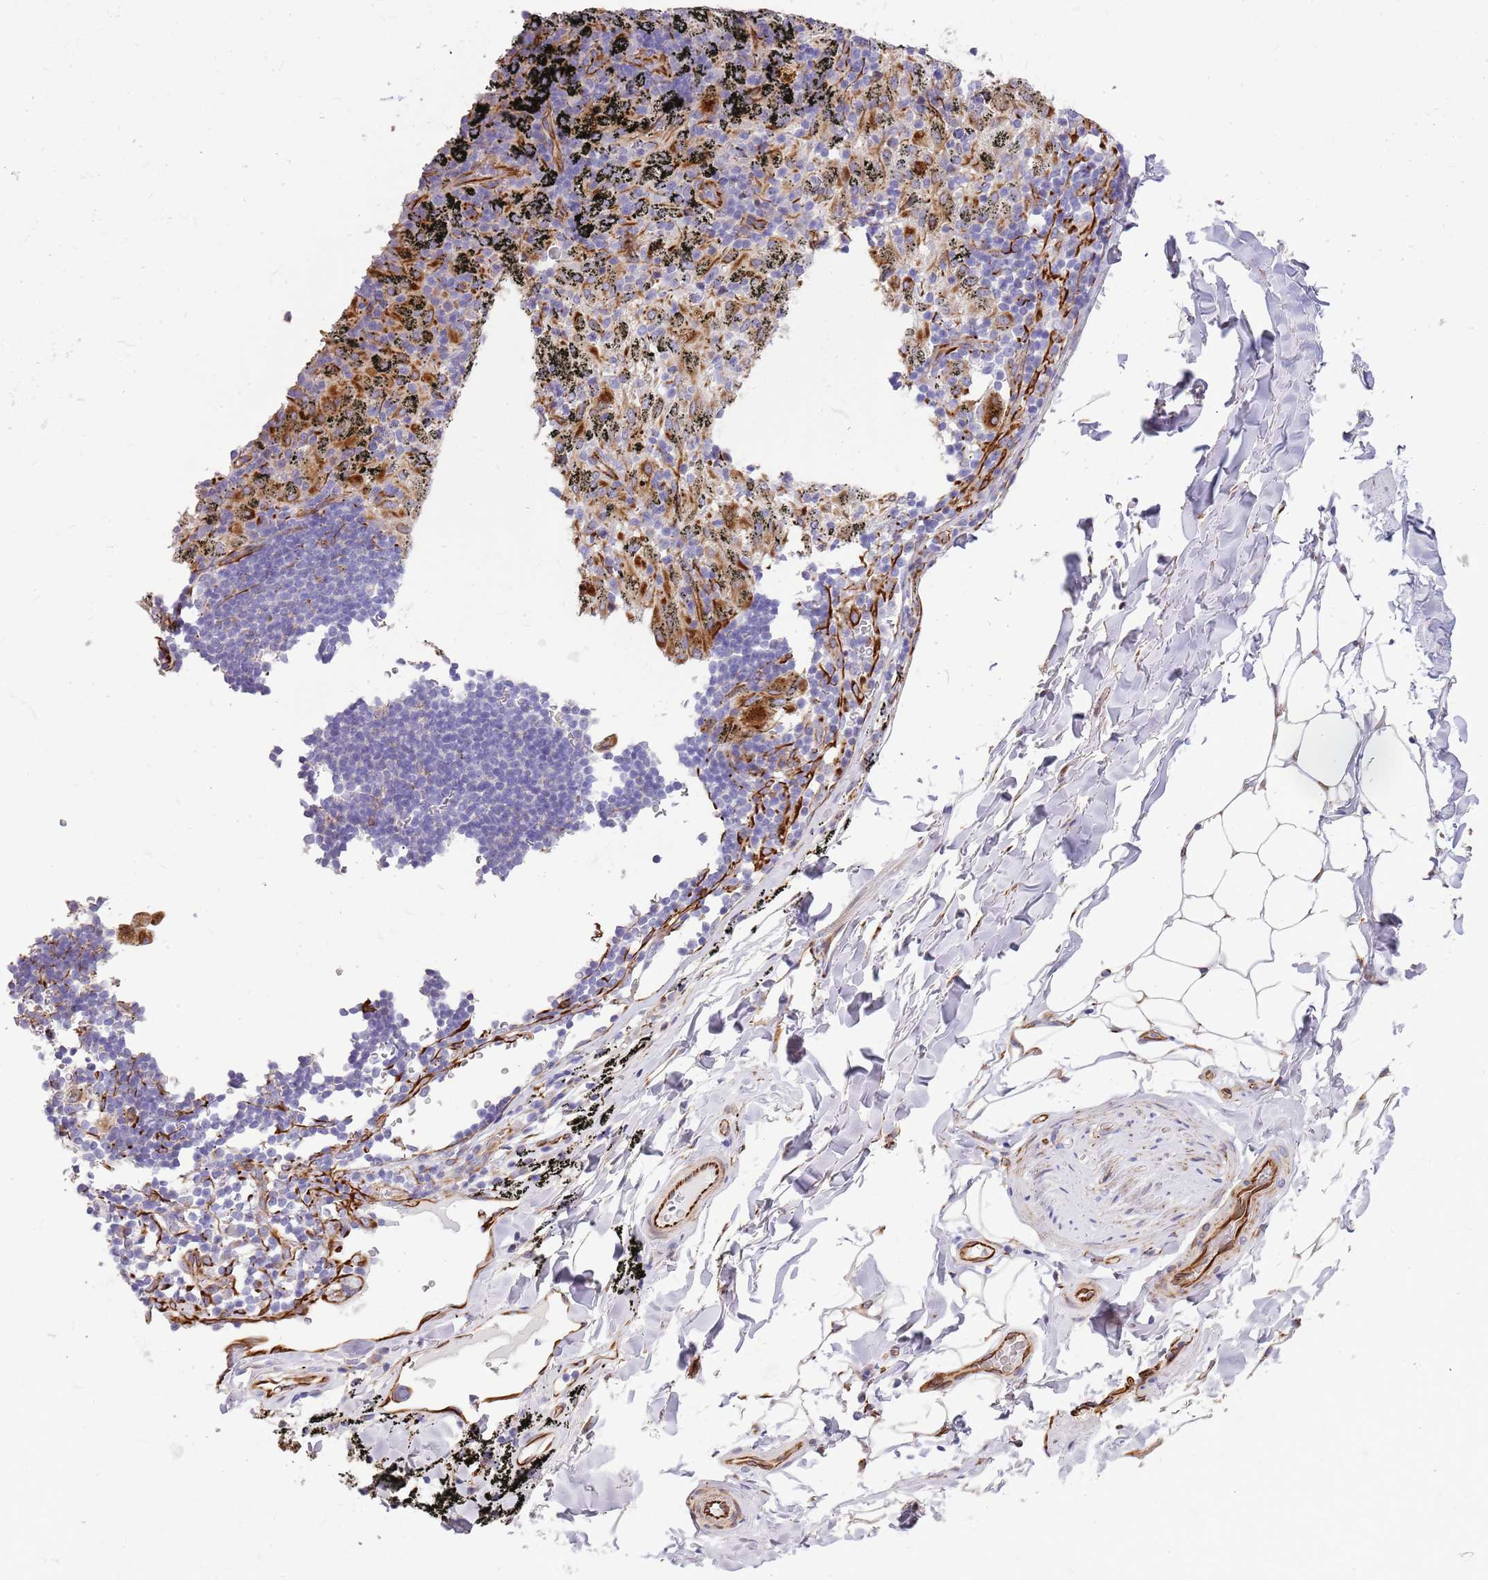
{"staining": {"intensity": "negative", "quantity": "none", "location": "none"}, "tissue": "adipose tissue", "cell_type": "Adipocytes", "image_type": "normal", "snomed": [{"axis": "morphology", "description": "Normal tissue, NOS"}, {"axis": "topography", "description": "Lymph node"}, {"axis": "topography", "description": "Bronchus"}], "caption": "Immunohistochemistry micrograph of benign adipose tissue: human adipose tissue stained with DAB (3,3'-diaminobenzidine) displays no significant protein staining in adipocytes.", "gene": "ZDHHC1", "patient": {"sex": "male", "age": 63}}